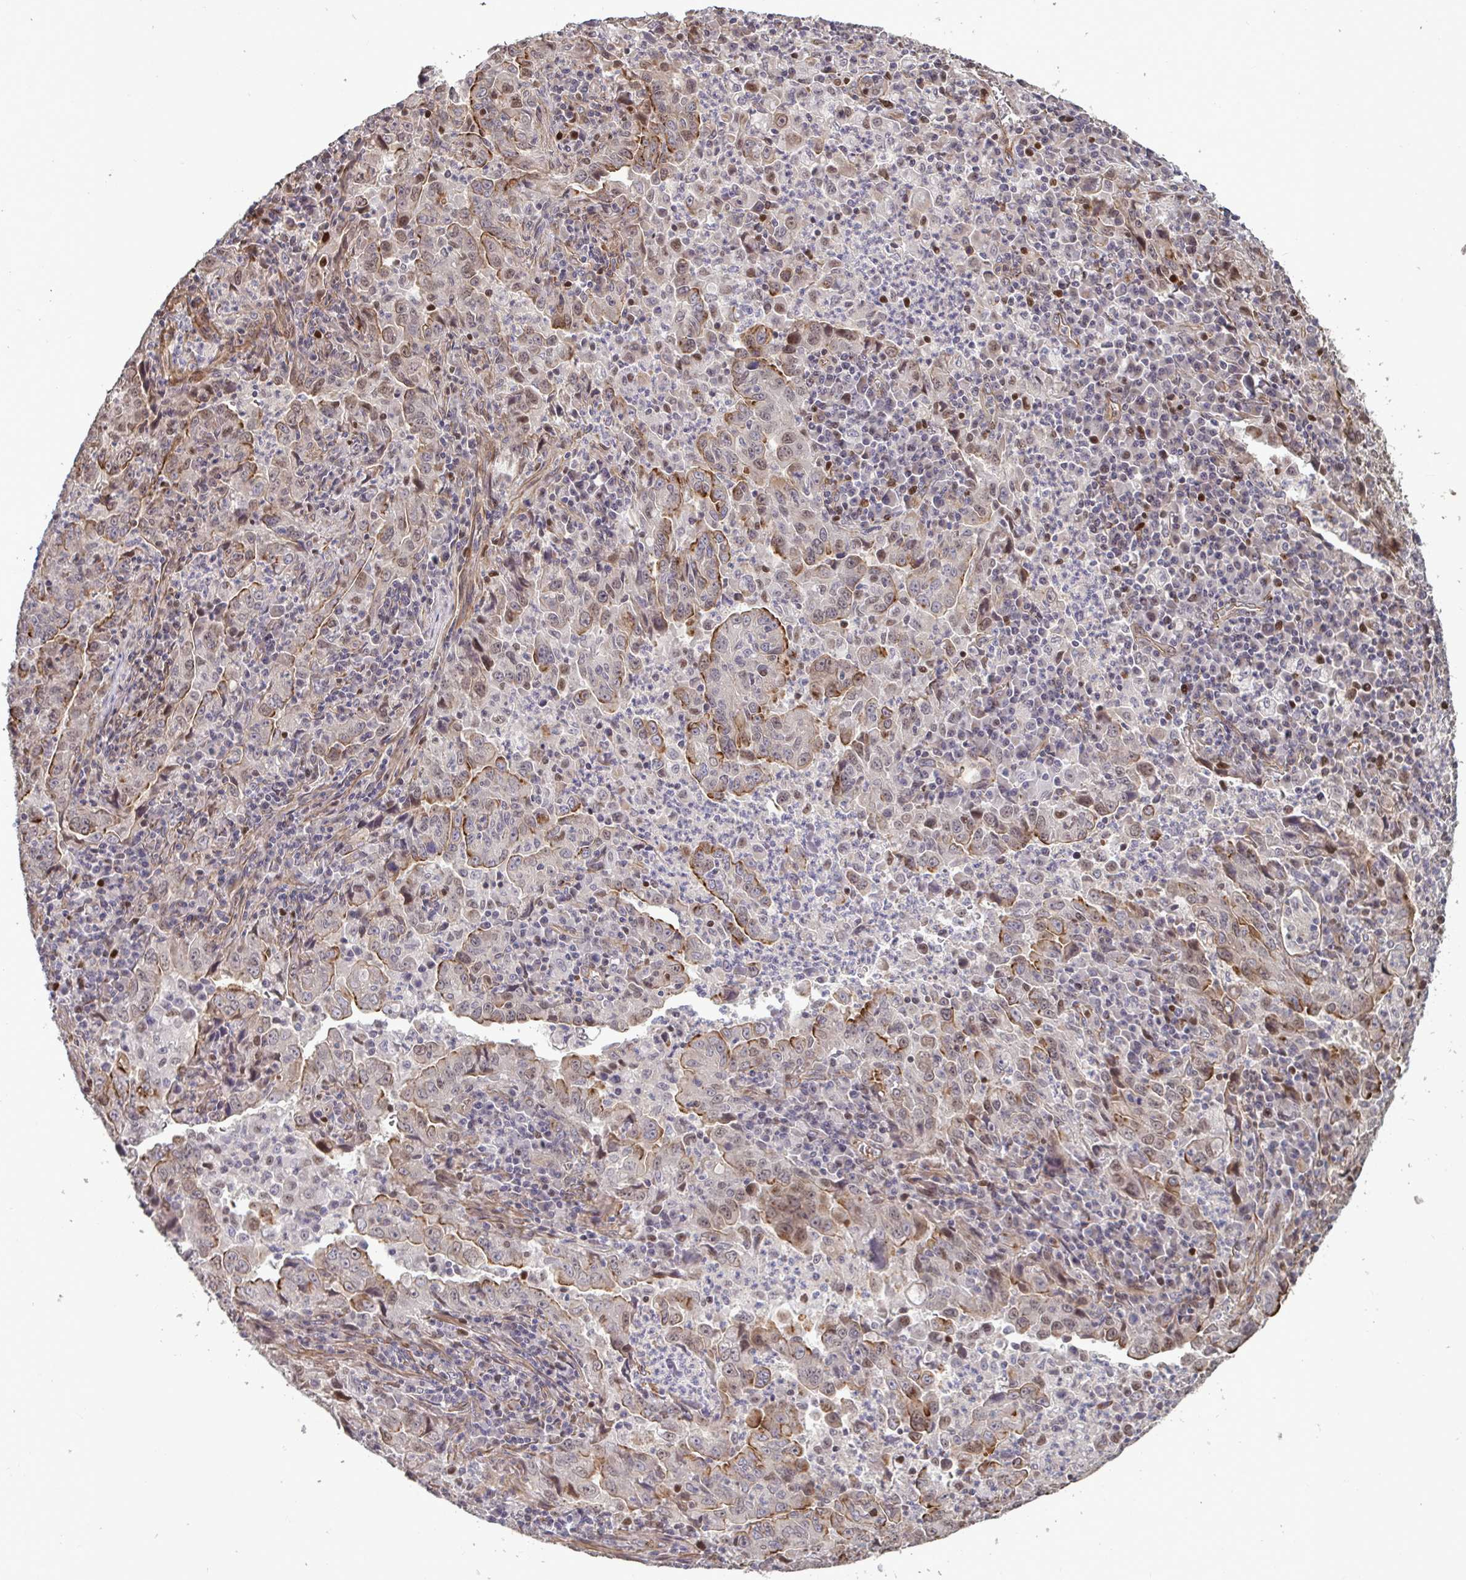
{"staining": {"intensity": "moderate", "quantity": "<25%", "location": "nuclear"}, "tissue": "lung cancer", "cell_type": "Tumor cells", "image_type": "cancer", "snomed": [{"axis": "morphology", "description": "Adenocarcinoma, NOS"}, {"axis": "topography", "description": "Lung"}], "caption": "Lung adenocarcinoma stained with a protein marker demonstrates moderate staining in tumor cells.", "gene": "IPO5", "patient": {"sex": "male", "age": 67}}